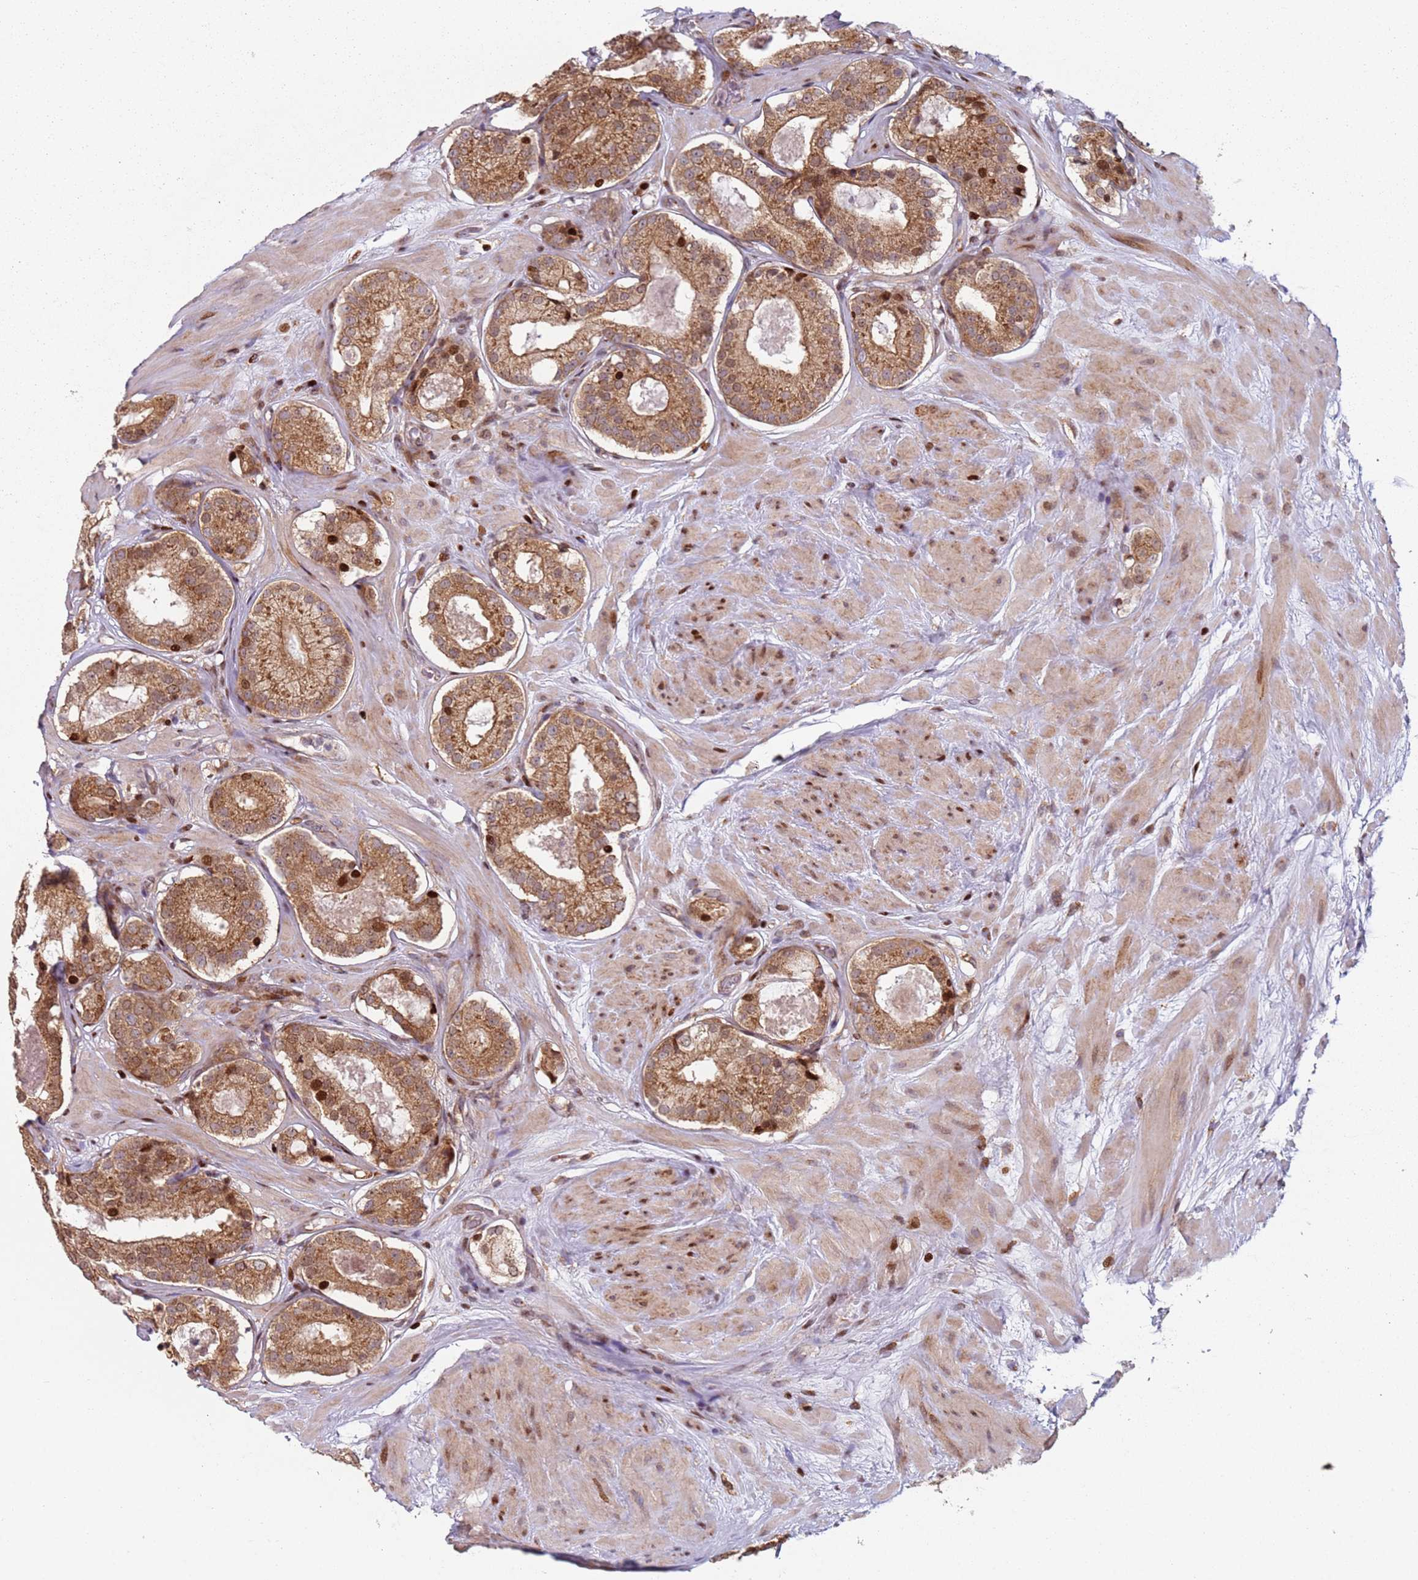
{"staining": {"intensity": "moderate", "quantity": ">75%", "location": "cytoplasmic/membranous,nuclear"}, "tissue": "prostate cancer", "cell_type": "Tumor cells", "image_type": "cancer", "snomed": [{"axis": "morphology", "description": "Adenocarcinoma, High grade"}, {"axis": "topography", "description": "Prostate"}], "caption": "Immunohistochemistry micrograph of neoplastic tissue: high-grade adenocarcinoma (prostate) stained using IHC demonstrates medium levels of moderate protein expression localized specifically in the cytoplasmic/membranous and nuclear of tumor cells, appearing as a cytoplasmic/membranous and nuclear brown color.", "gene": "HNRNPLL", "patient": {"sex": "male", "age": 65}}